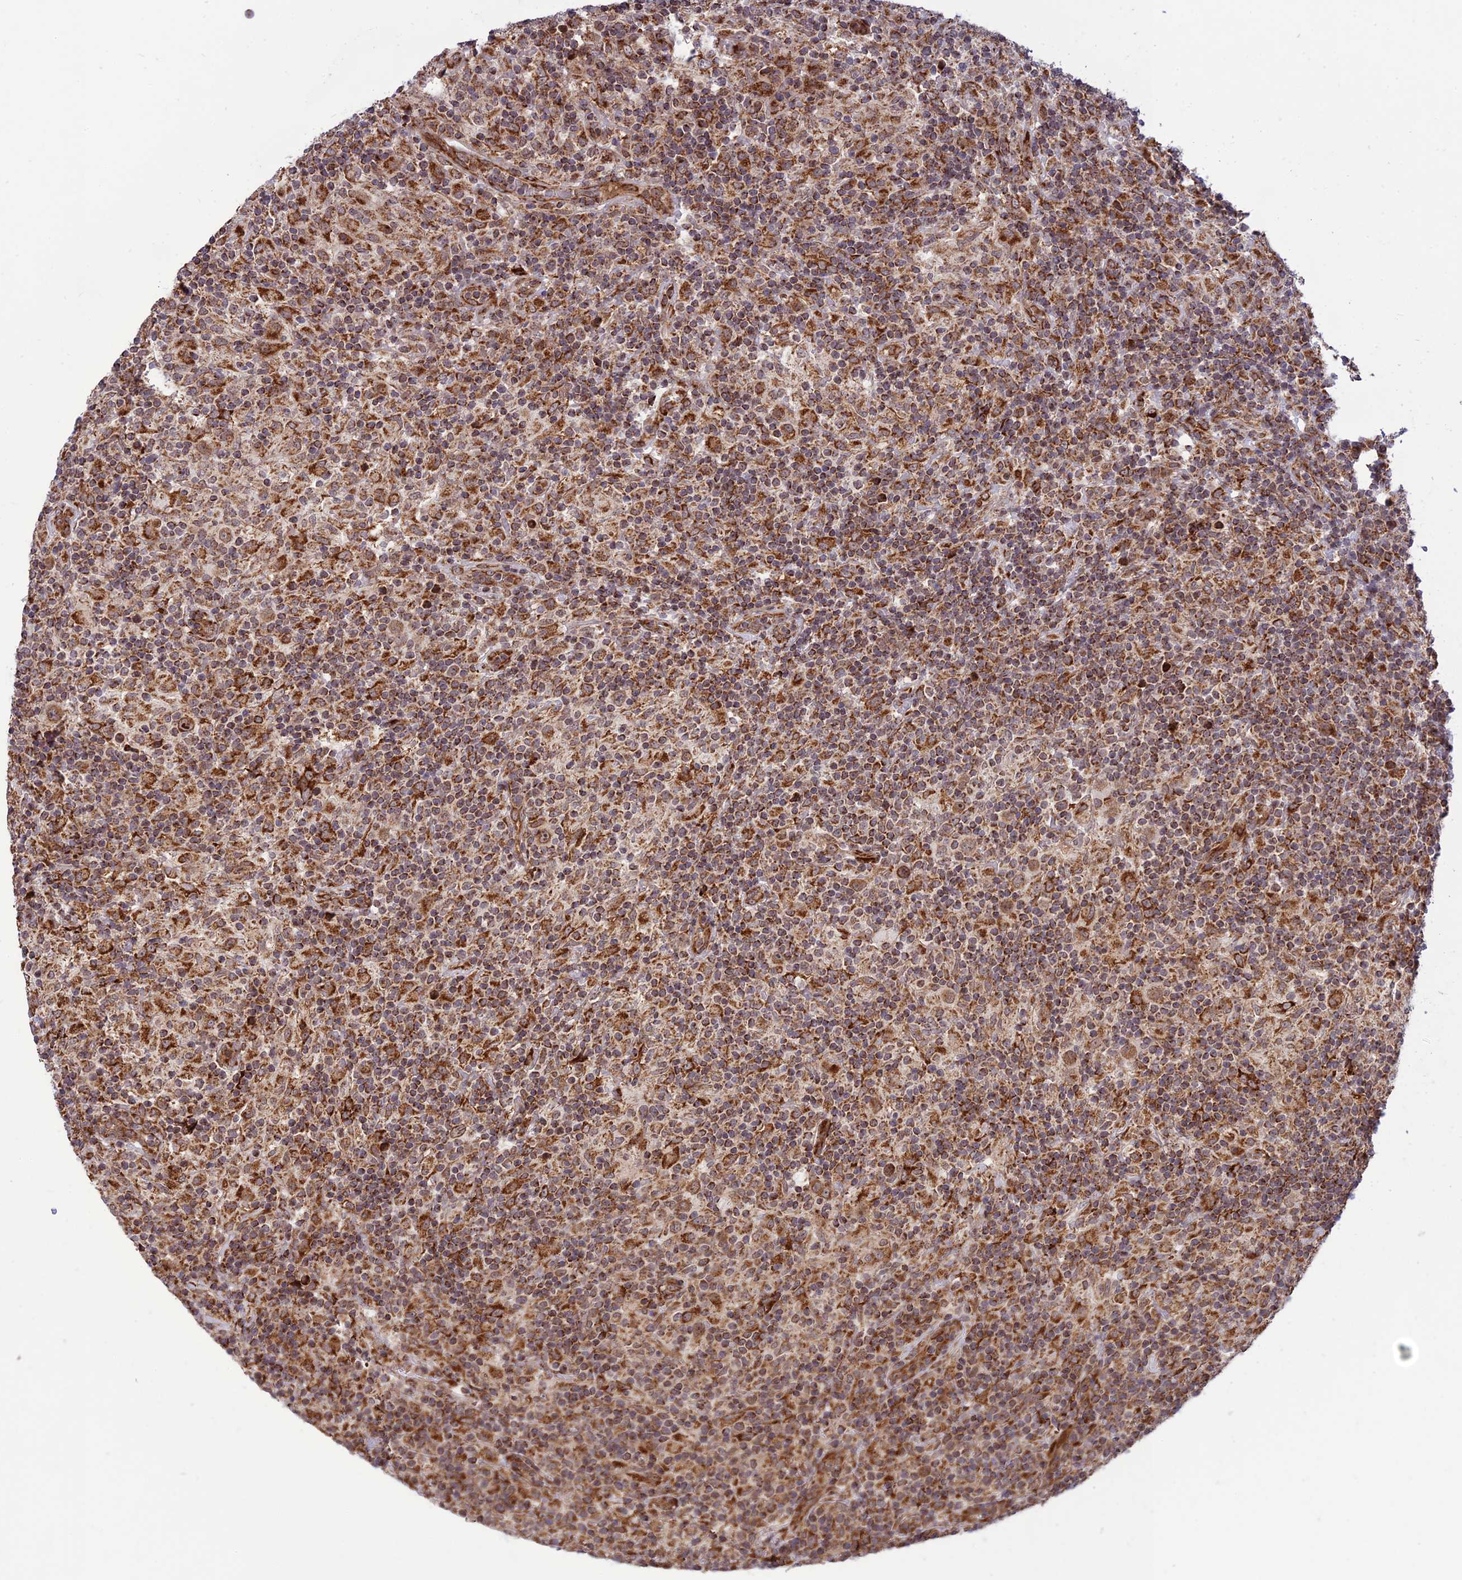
{"staining": {"intensity": "moderate", "quantity": ">75%", "location": "cytoplasmic/membranous"}, "tissue": "lymphoma", "cell_type": "Tumor cells", "image_type": "cancer", "snomed": [{"axis": "morphology", "description": "Hodgkin's disease, NOS"}, {"axis": "topography", "description": "Lymph node"}], "caption": "This is an image of immunohistochemistry (IHC) staining of Hodgkin's disease, which shows moderate staining in the cytoplasmic/membranous of tumor cells.", "gene": "CRTAP", "patient": {"sex": "male", "age": 70}}